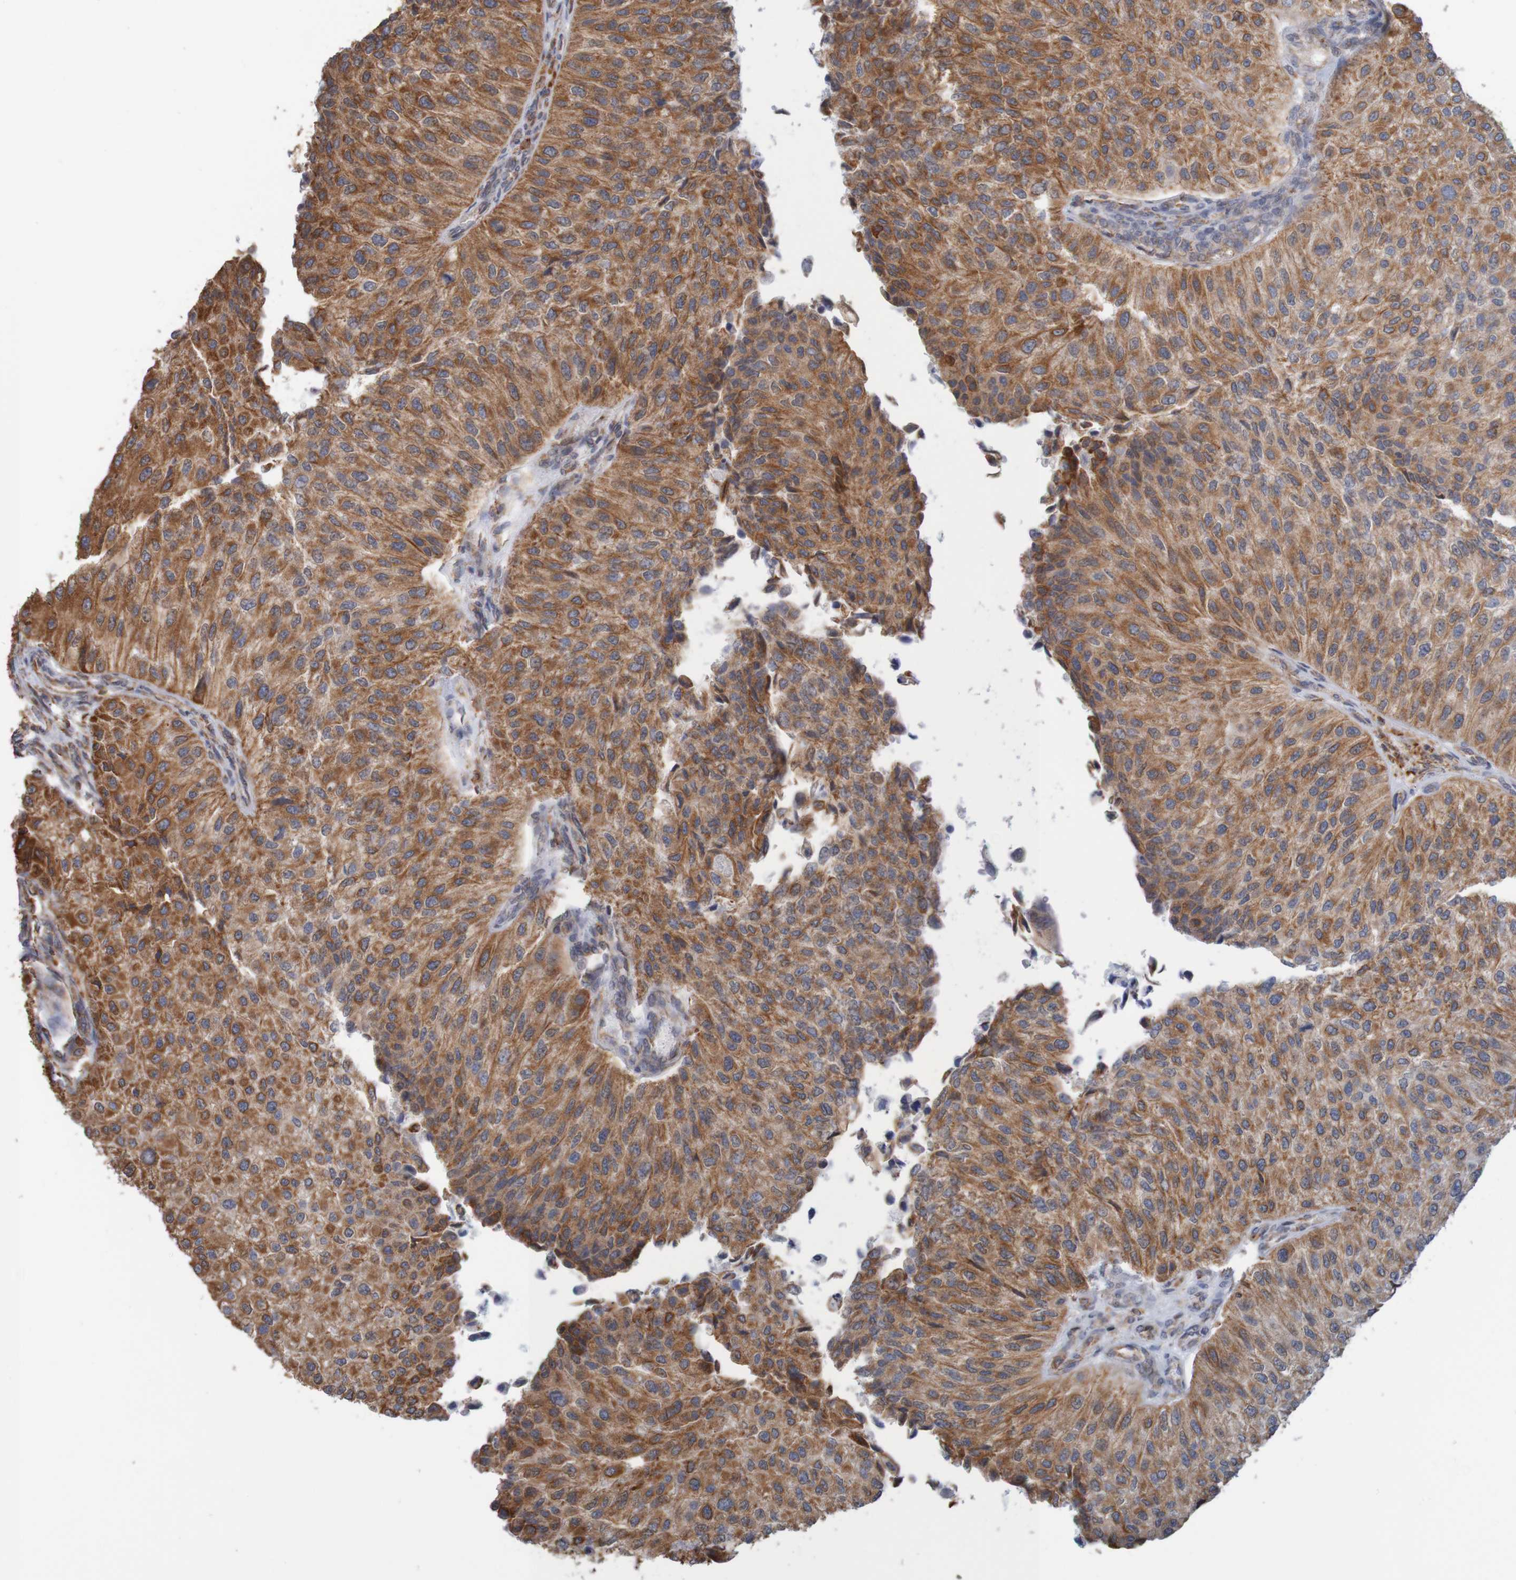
{"staining": {"intensity": "strong", "quantity": "25%-75%", "location": "cytoplasmic/membranous"}, "tissue": "urothelial cancer", "cell_type": "Tumor cells", "image_type": "cancer", "snomed": [{"axis": "morphology", "description": "Urothelial carcinoma, High grade"}, {"axis": "topography", "description": "Kidney"}, {"axis": "topography", "description": "Urinary bladder"}], "caption": "Strong cytoplasmic/membranous protein staining is seen in about 25%-75% of tumor cells in urothelial cancer.", "gene": "PDIA3", "patient": {"sex": "male", "age": 77}}